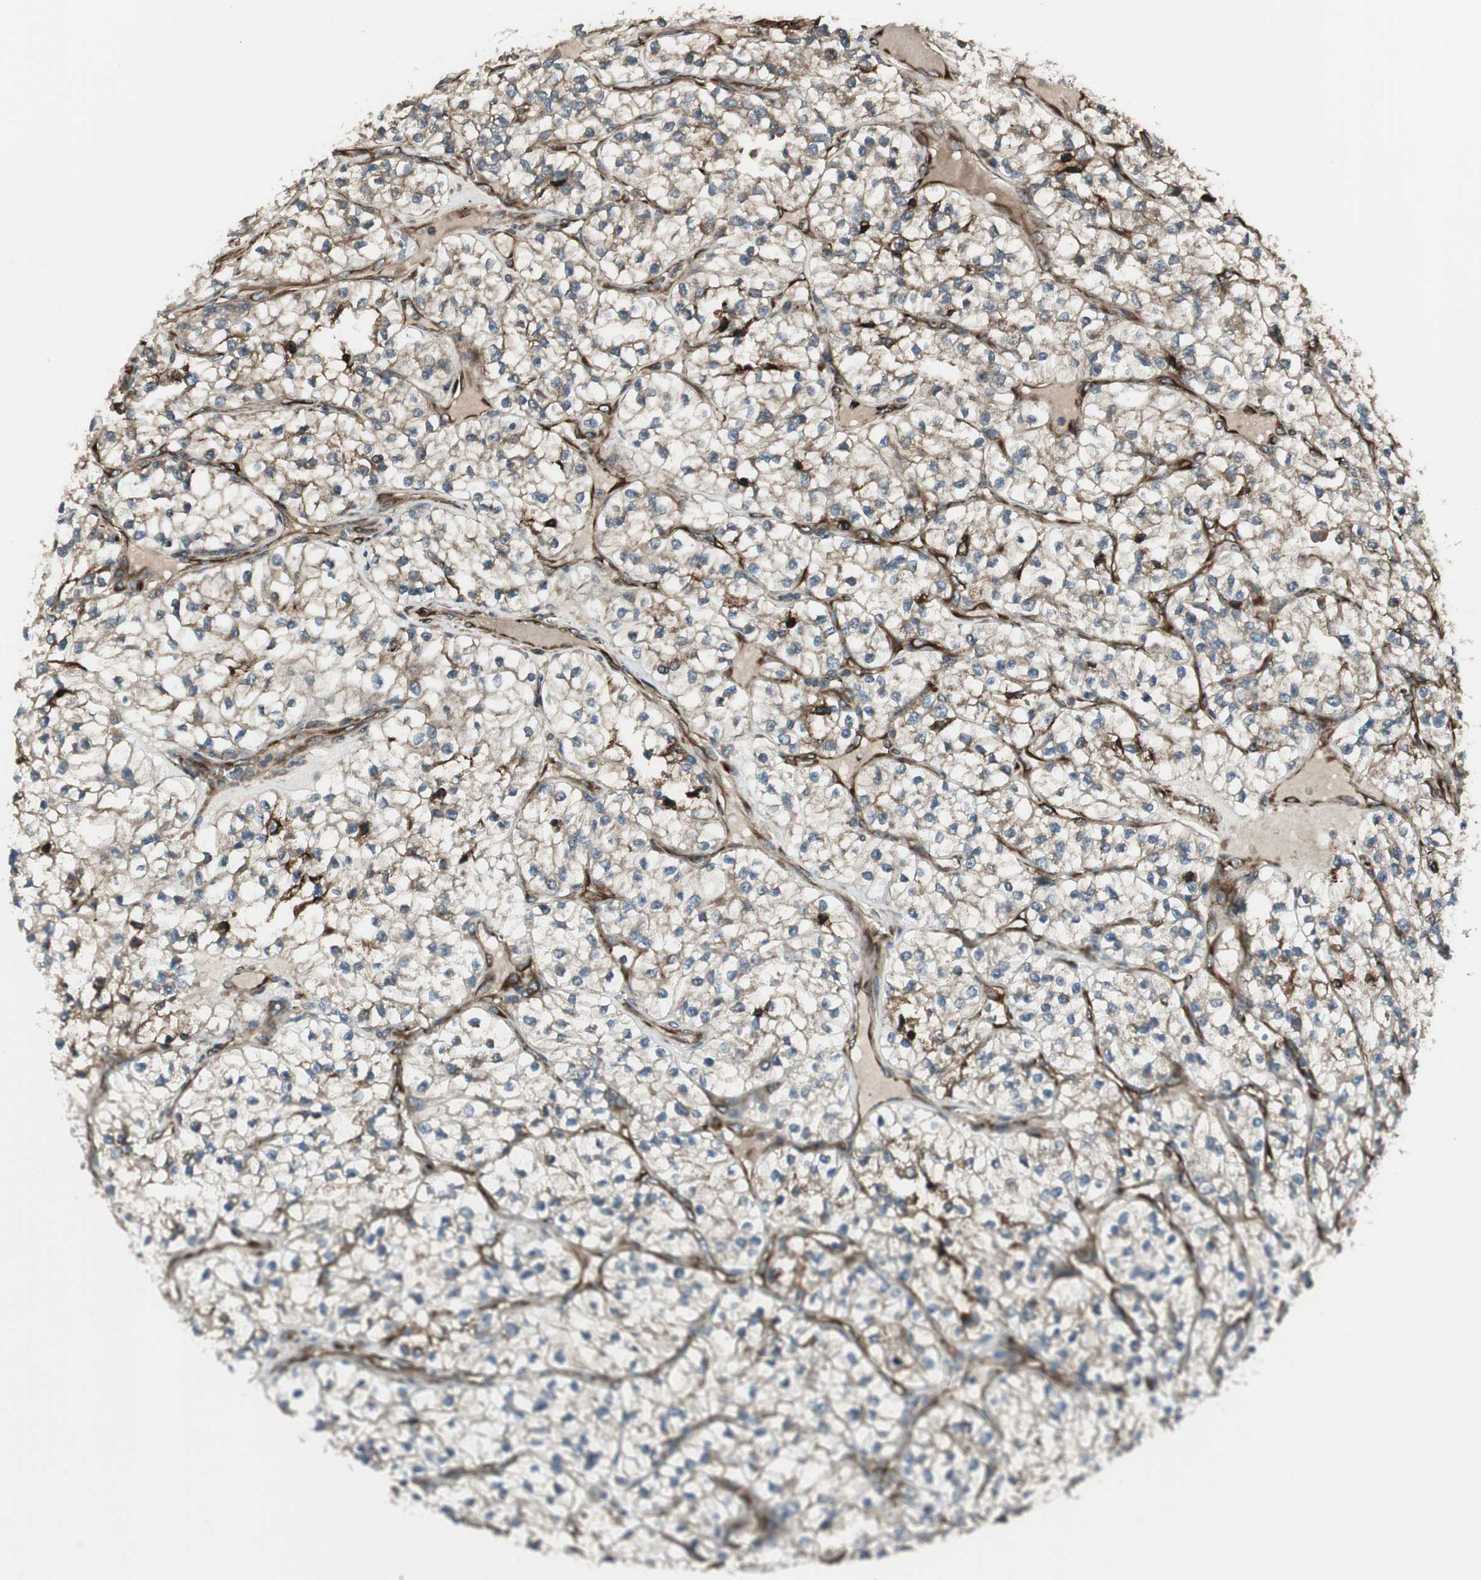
{"staining": {"intensity": "weak", "quantity": "25%-75%", "location": "cytoplasmic/membranous"}, "tissue": "renal cancer", "cell_type": "Tumor cells", "image_type": "cancer", "snomed": [{"axis": "morphology", "description": "Adenocarcinoma, NOS"}, {"axis": "topography", "description": "Kidney"}], "caption": "Tumor cells demonstrate low levels of weak cytoplasmic/membranous expression in about 25%-75% of cells in renal adenocarcinoma.", "gene": "PRKG1", "patient": {"sex": "female", "age": 57}}